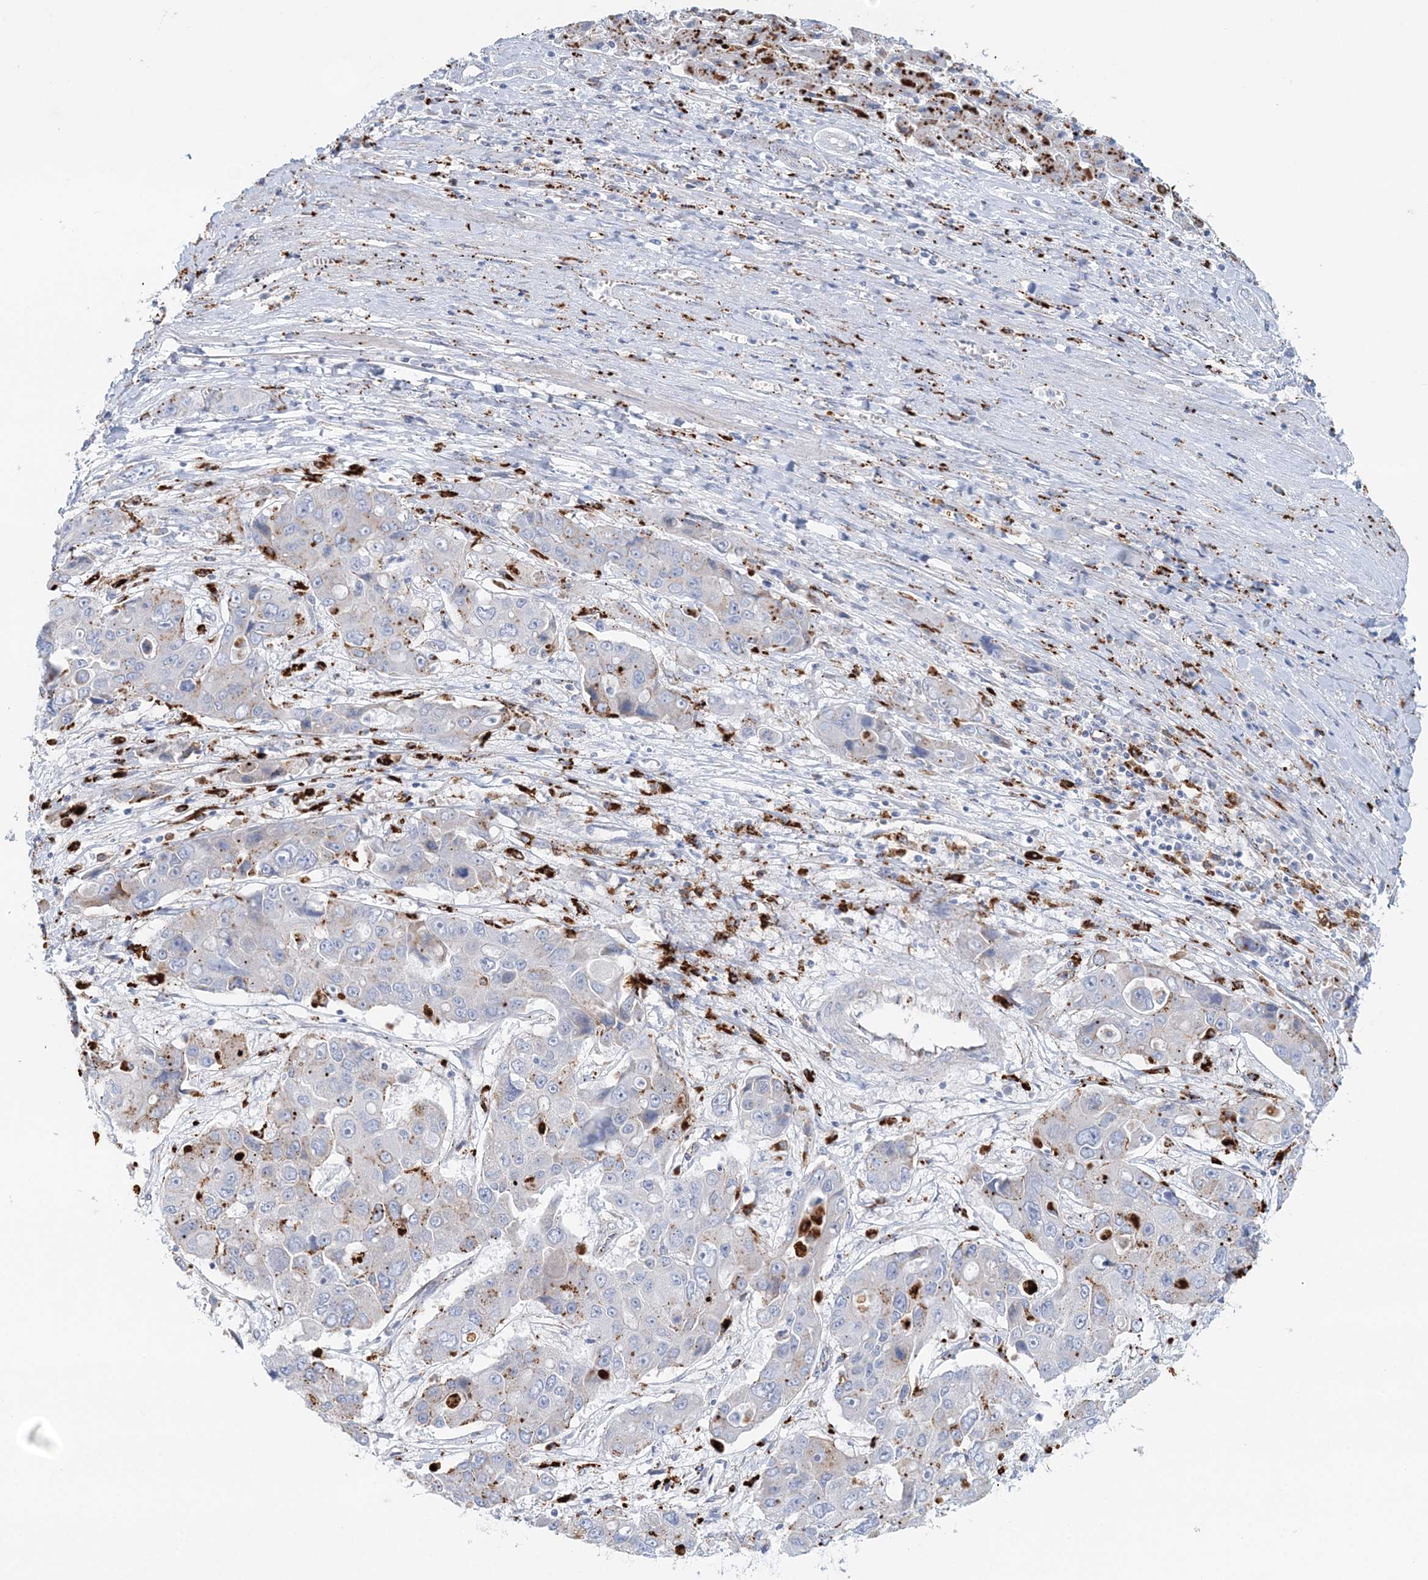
{"staining": {"intensity": "moderate", "quantity": "<25%", "location": "cytoplasmic/membranous"}, "tissue": "liver cancer", "cell_type": "Tumor cells", "image_type": "cancer", "snomed": [{"axis": "morphology", "description": "Cholangiocarcinoma"}, {"axis": "topography", "description": "Liver"}], "caption": "Immunohistochemistry (IHC) staining of cholangiocarcinoma (liver), which displays low levels of moderate cytoplasmic/membranous positivity in approximately <25% of tumor cells indicating moderate cytoplasmic/membranous protein expression. The staining was performed using DAB (3,3'-diaminobenzidine) (brown) for protein detection and nuclei were counterstained in hematoxylin (blue).", "gene": "TPP1", "patient": {"sex": "male", "age": 67}}